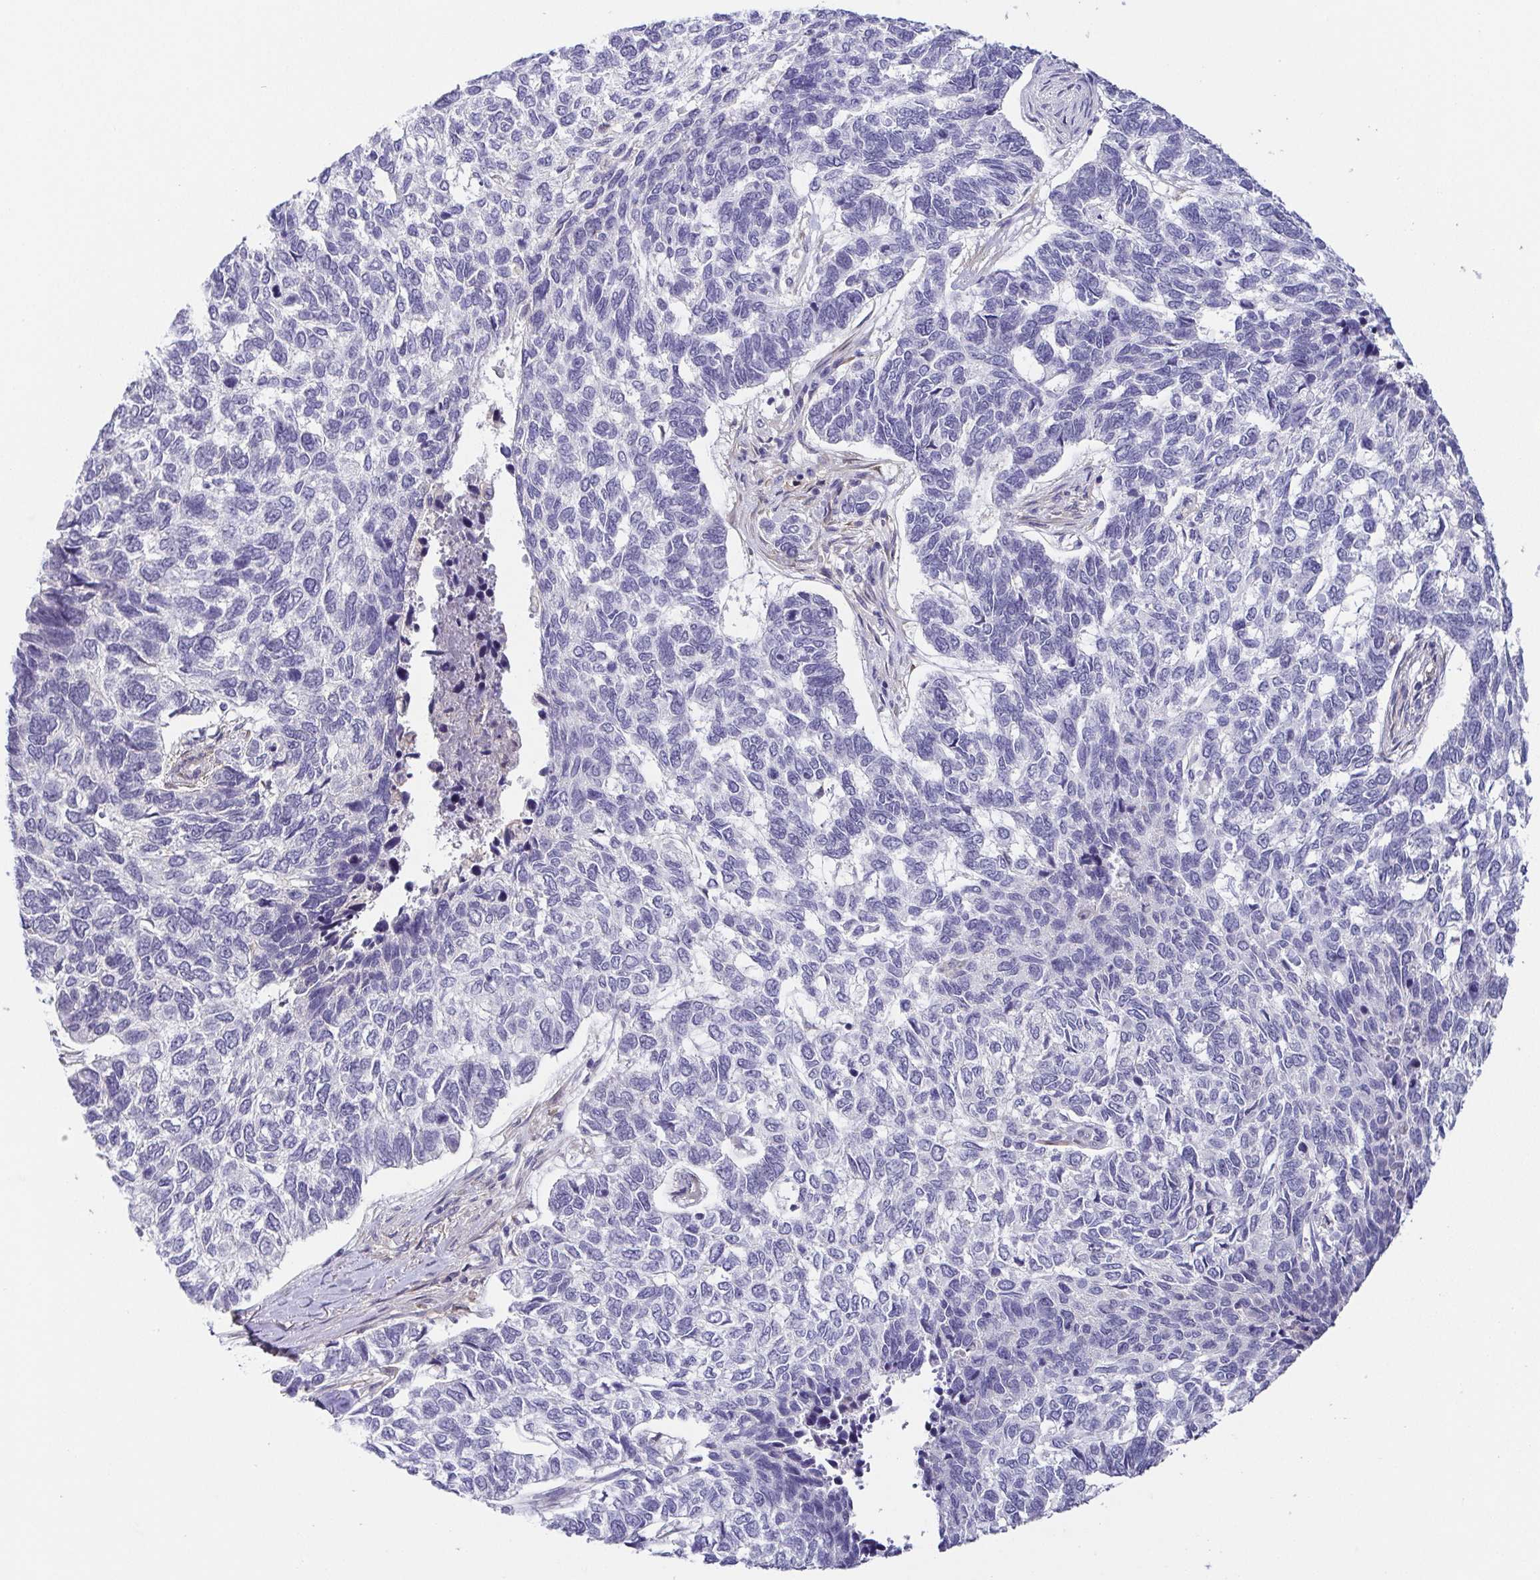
{"staining": {"intensity": "negative", "quantity": "none", "location": "none"}, "tissue": "skin cancer", "cell_type": "Tumor cells", "image_type": "cancer", "snomed": [{"axis": "morphology", "description": "Basal cell carcinoma"}, {"axis": "topography", "description": "Skin"}], "caption": "Immunohistochemical staining of human basal cell carcinoma (skin) exhibits no significant positivity in tumor cells. The staining is performed using DAB brown chromogen with nuclei counter-stained in using hematoxylin.", "gene": "RNASE7", "patient": {"sex": "female", "age": 65}}